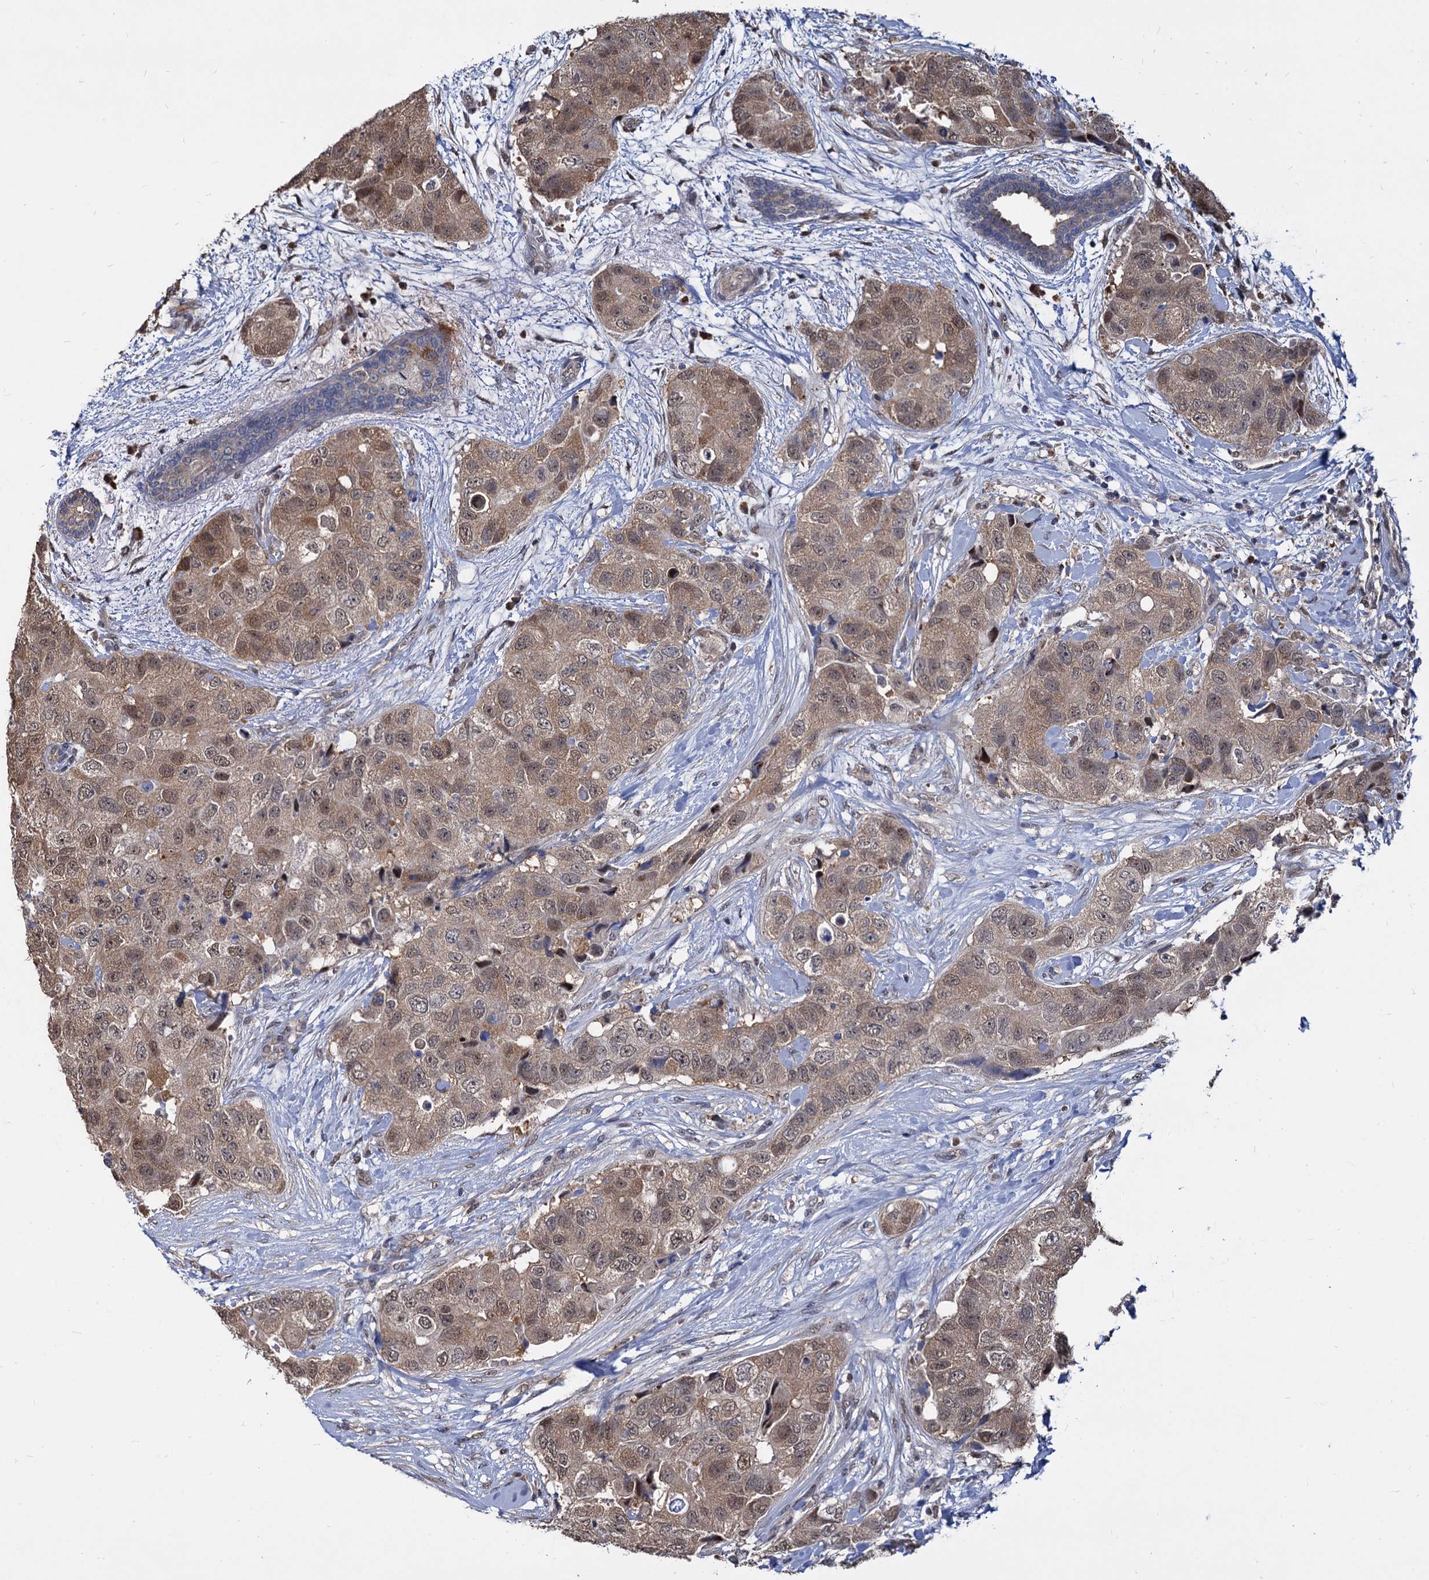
{"staining": {"intensity": "moderate", "quantity": ">75%", "location": "cytoplasmic/membranous,nuclear"}, "tissue": "breast cancer", "cell_type": "Tumor cells", "image_type": "cancer", "snomed": [{"axis": "morphology", "description": "Duct carcinoma"}, {"axis": "topography", "description": "Breast"}], "caption": "Intraductal carcinoma (breast) stained for a protein (brown) reveals moderate cytoplasmic/membranous and nuclear positive staining in about >75% of tumor cells.", "gene": "PSMD4", "patient": {"sex": "female", "age": 62}}